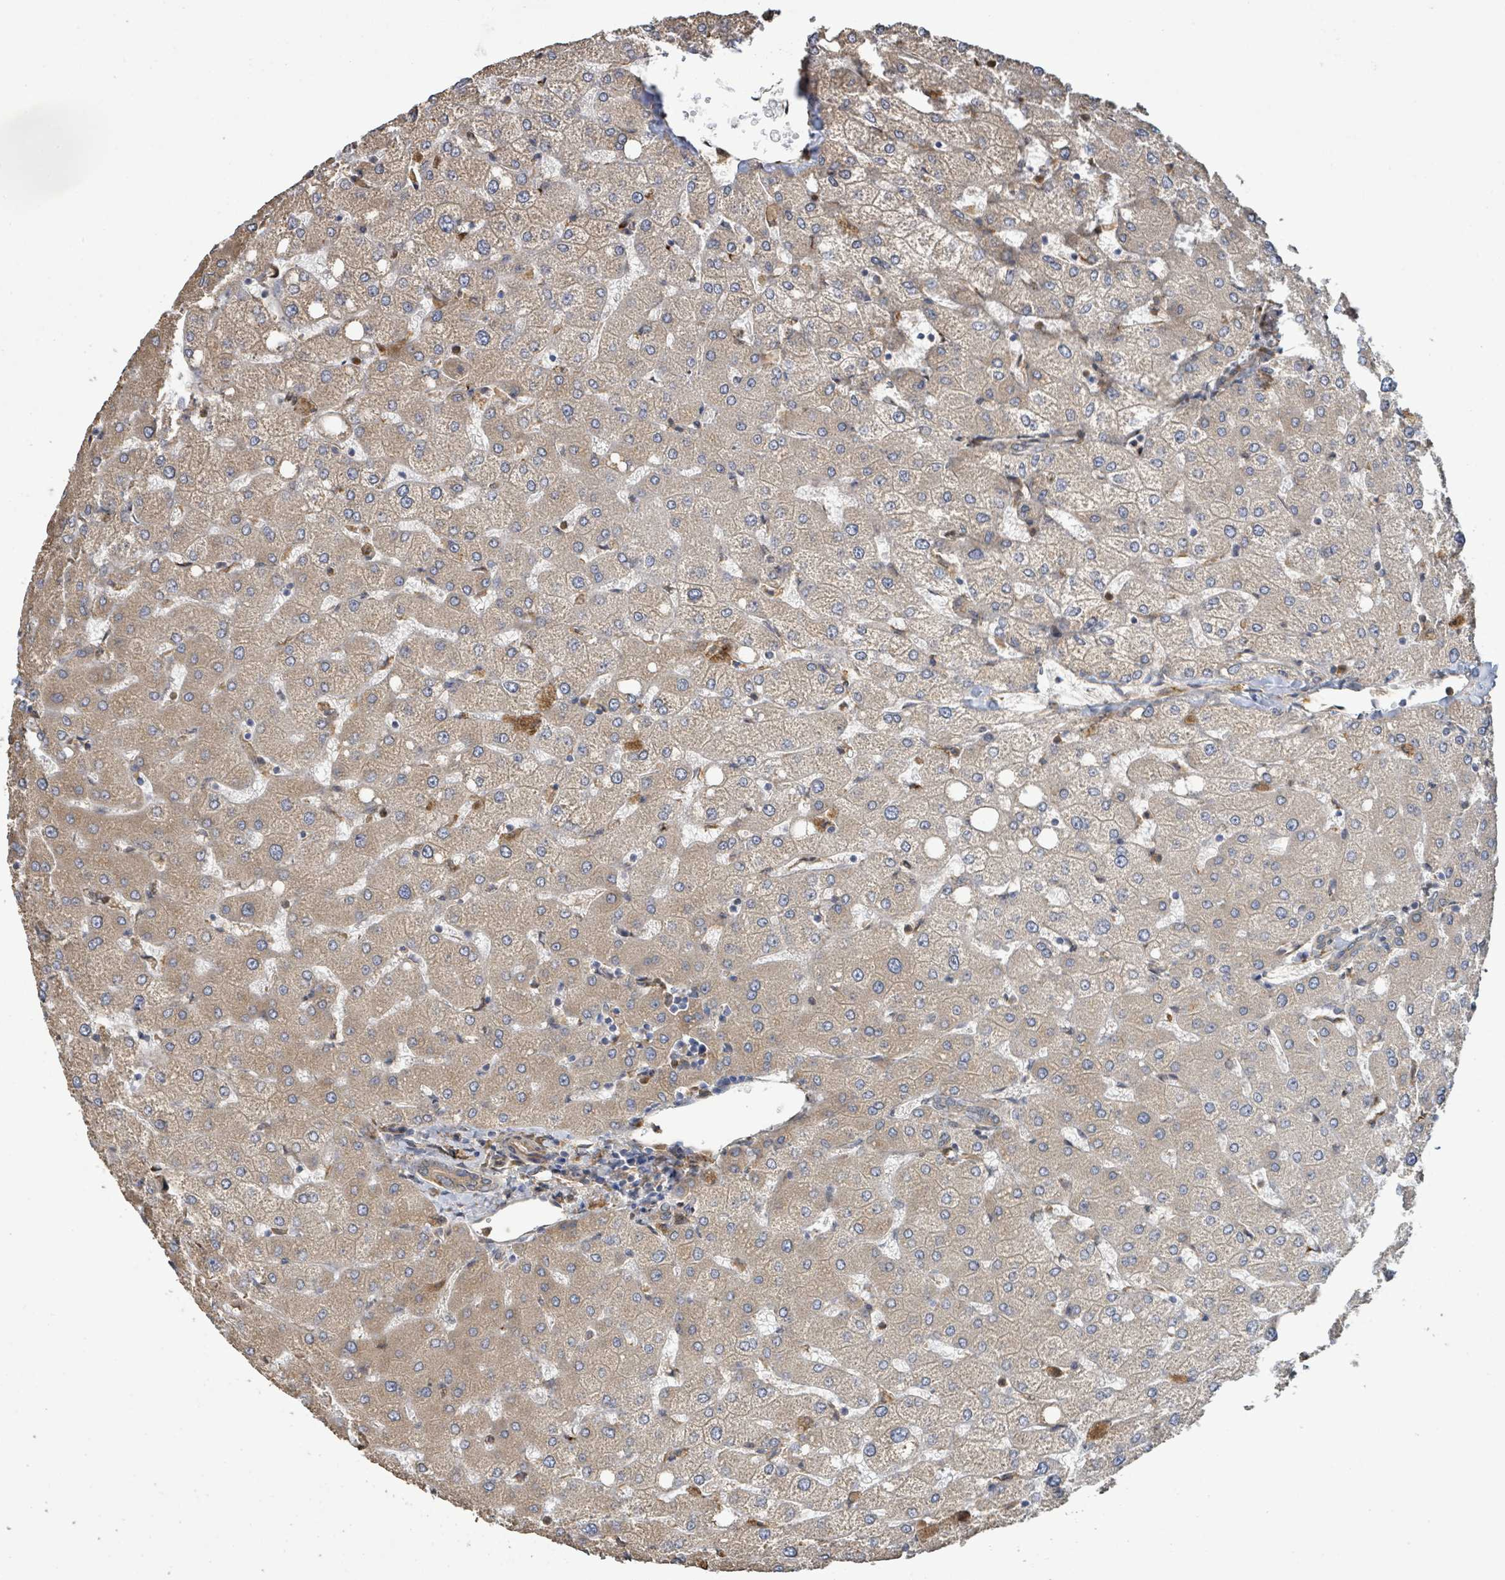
{"staining": {"intensity": "weak", "quantity": ">75%", "location": "cytoplasmic/membranous"}, "tissue": "liver", "cell_type": "Cholangiocytes", "image_type": "normal", "snomed": [{"axis": "morphology", "description": "Normal tissue, NOS"}, {"axis": "topography", "description": "Liver"}], "caption": "Immunohistochemistry (DAB (3,3'-diaminobenzidine)) staining of unremarkable liver reveals weak cytoplasmic/membranous protein expression in about >75% of cholangiocytes. (brown staining indicates protein expression, while blue staining denotes nuclei).", "gene": "ARPIN", "patient": {"sex": "female", "age": 54}}